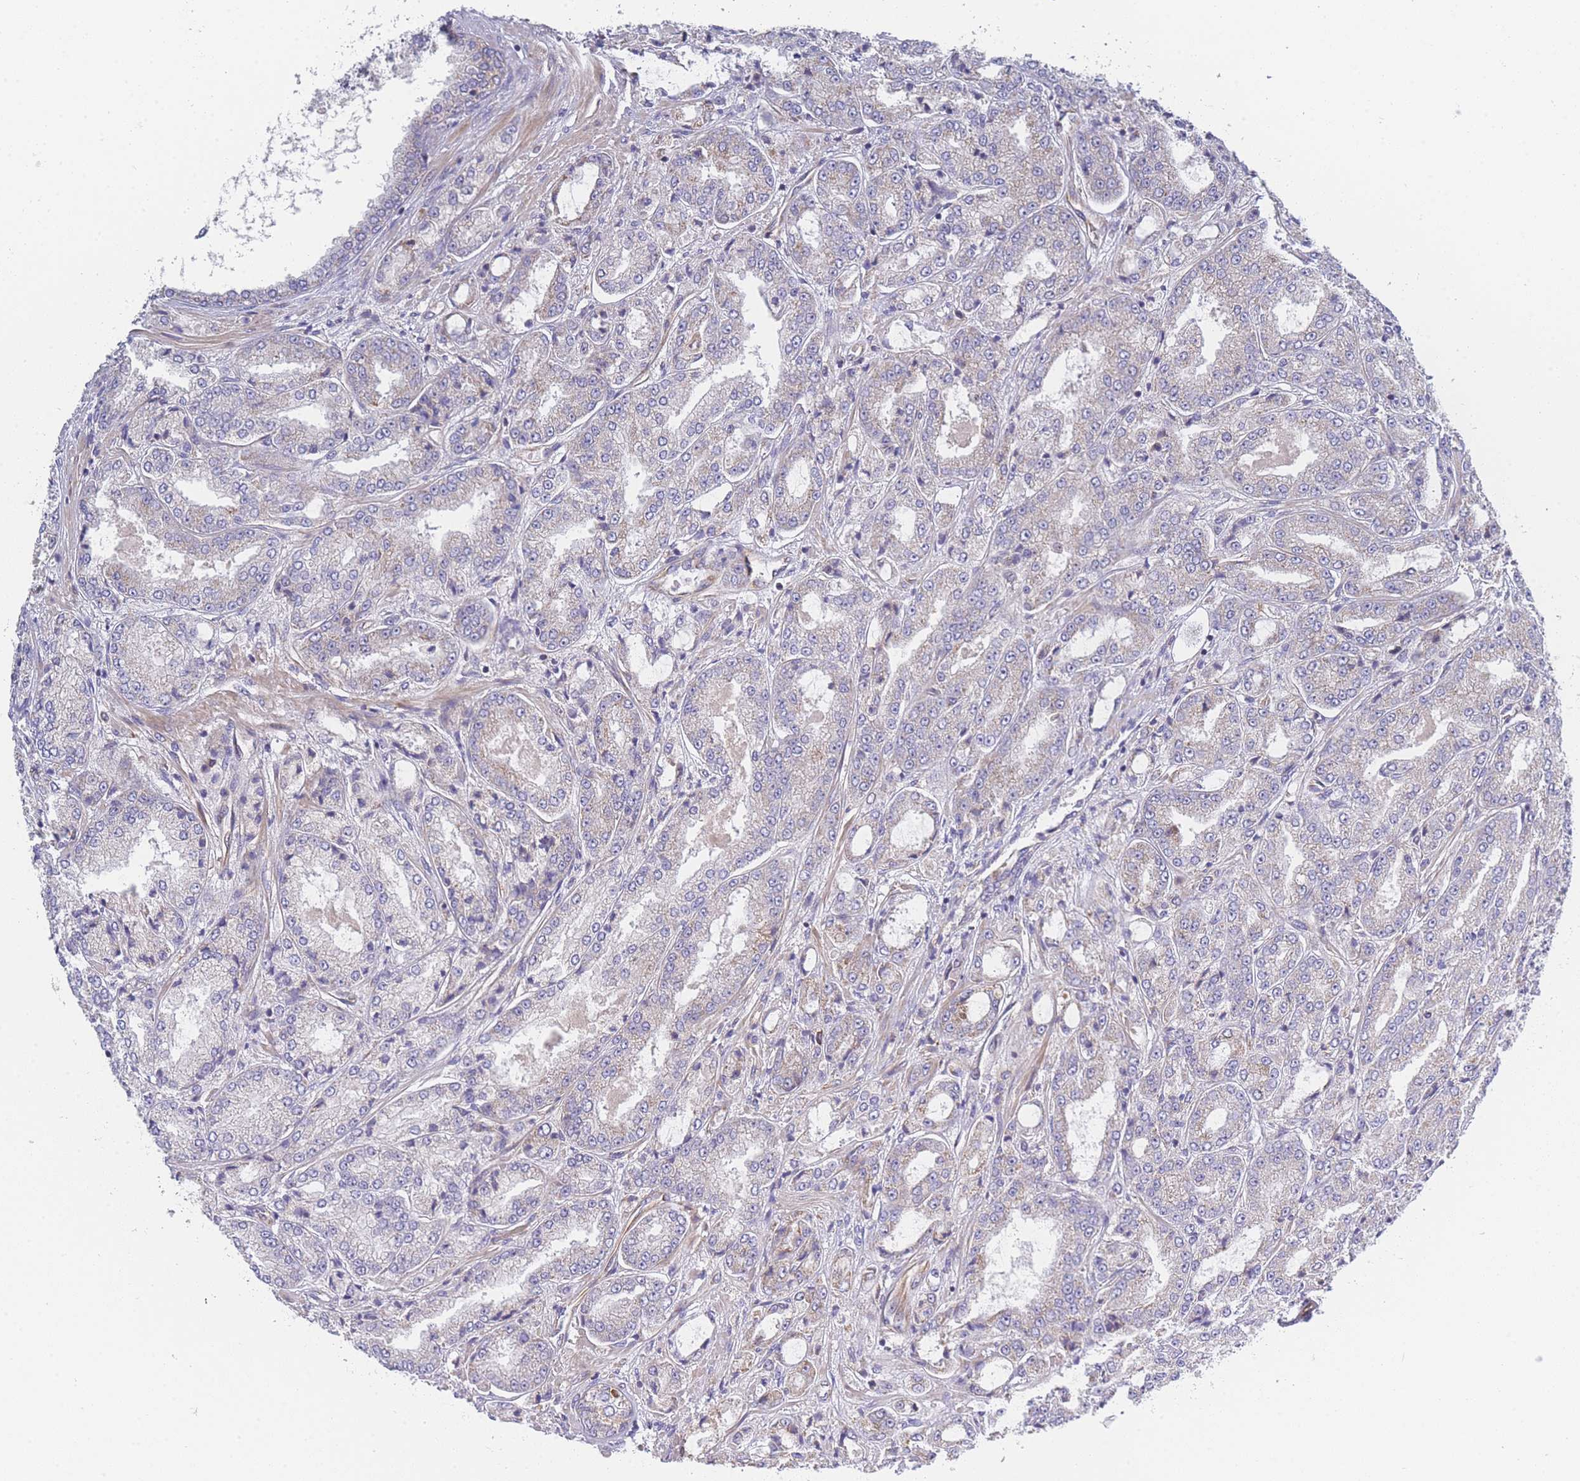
{"staining": {"intensity": "negative", "quantity": "none", "location": "none"}, "tissue": "prostate cancer", "cell_type": "Tumor cells", "image_type": "cancer", "snomed": [{"axis": "morphology", "description": "Adenocarcinoma, High grade"}, {"axis": "topography", "description": "Prostate"}], "caption": "The image exhibits no significant staining in tumor cells of prostate cancer (high-grade adenocarcinoma).", "gene": "MTRES1", "patient": {"sex": "male", "age": 71}}